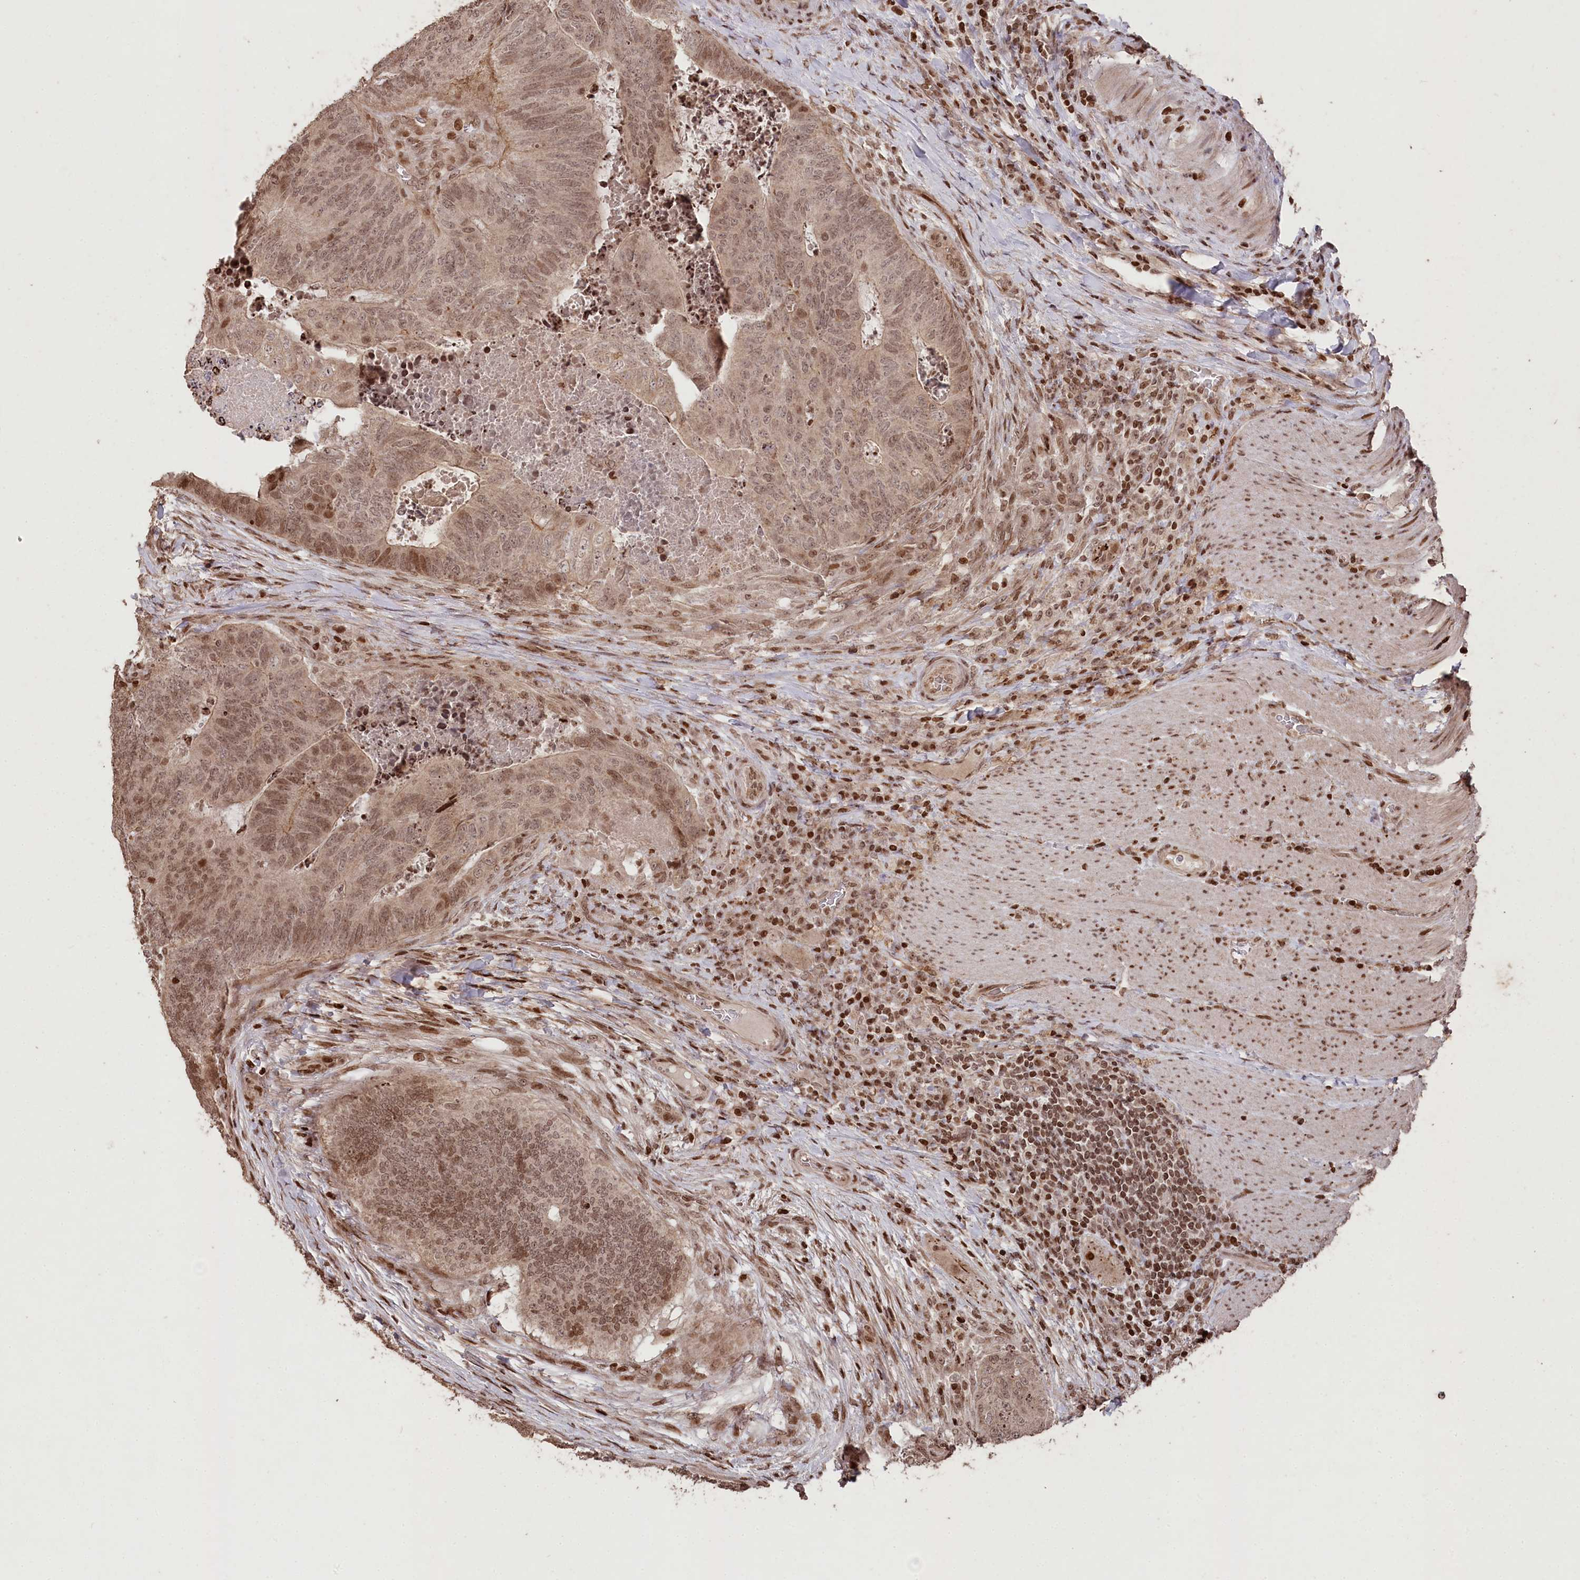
{"staining": {"intensity": "moderate", "quantity": ">75%", "location": "nuclear"}, "tissue": "colorectal cancer", "cell_type": "Tumor cells", "image_type": "cancer", "snomed": [{"axis": "morphology", "description": "Adenocarcinoma, NOS"}, {"axis": "topography", "description": "Colon"}], "caption": "IHC (DAB (3,3'-diaminobenzidine)) staining of colorectal cancer (adenocarcinoma) exhibits moderate nuclear protein staining in approximately >75% of tumor cells.", "gene": "CCSER2", "patient": {"sex": "female", "age": 67}}